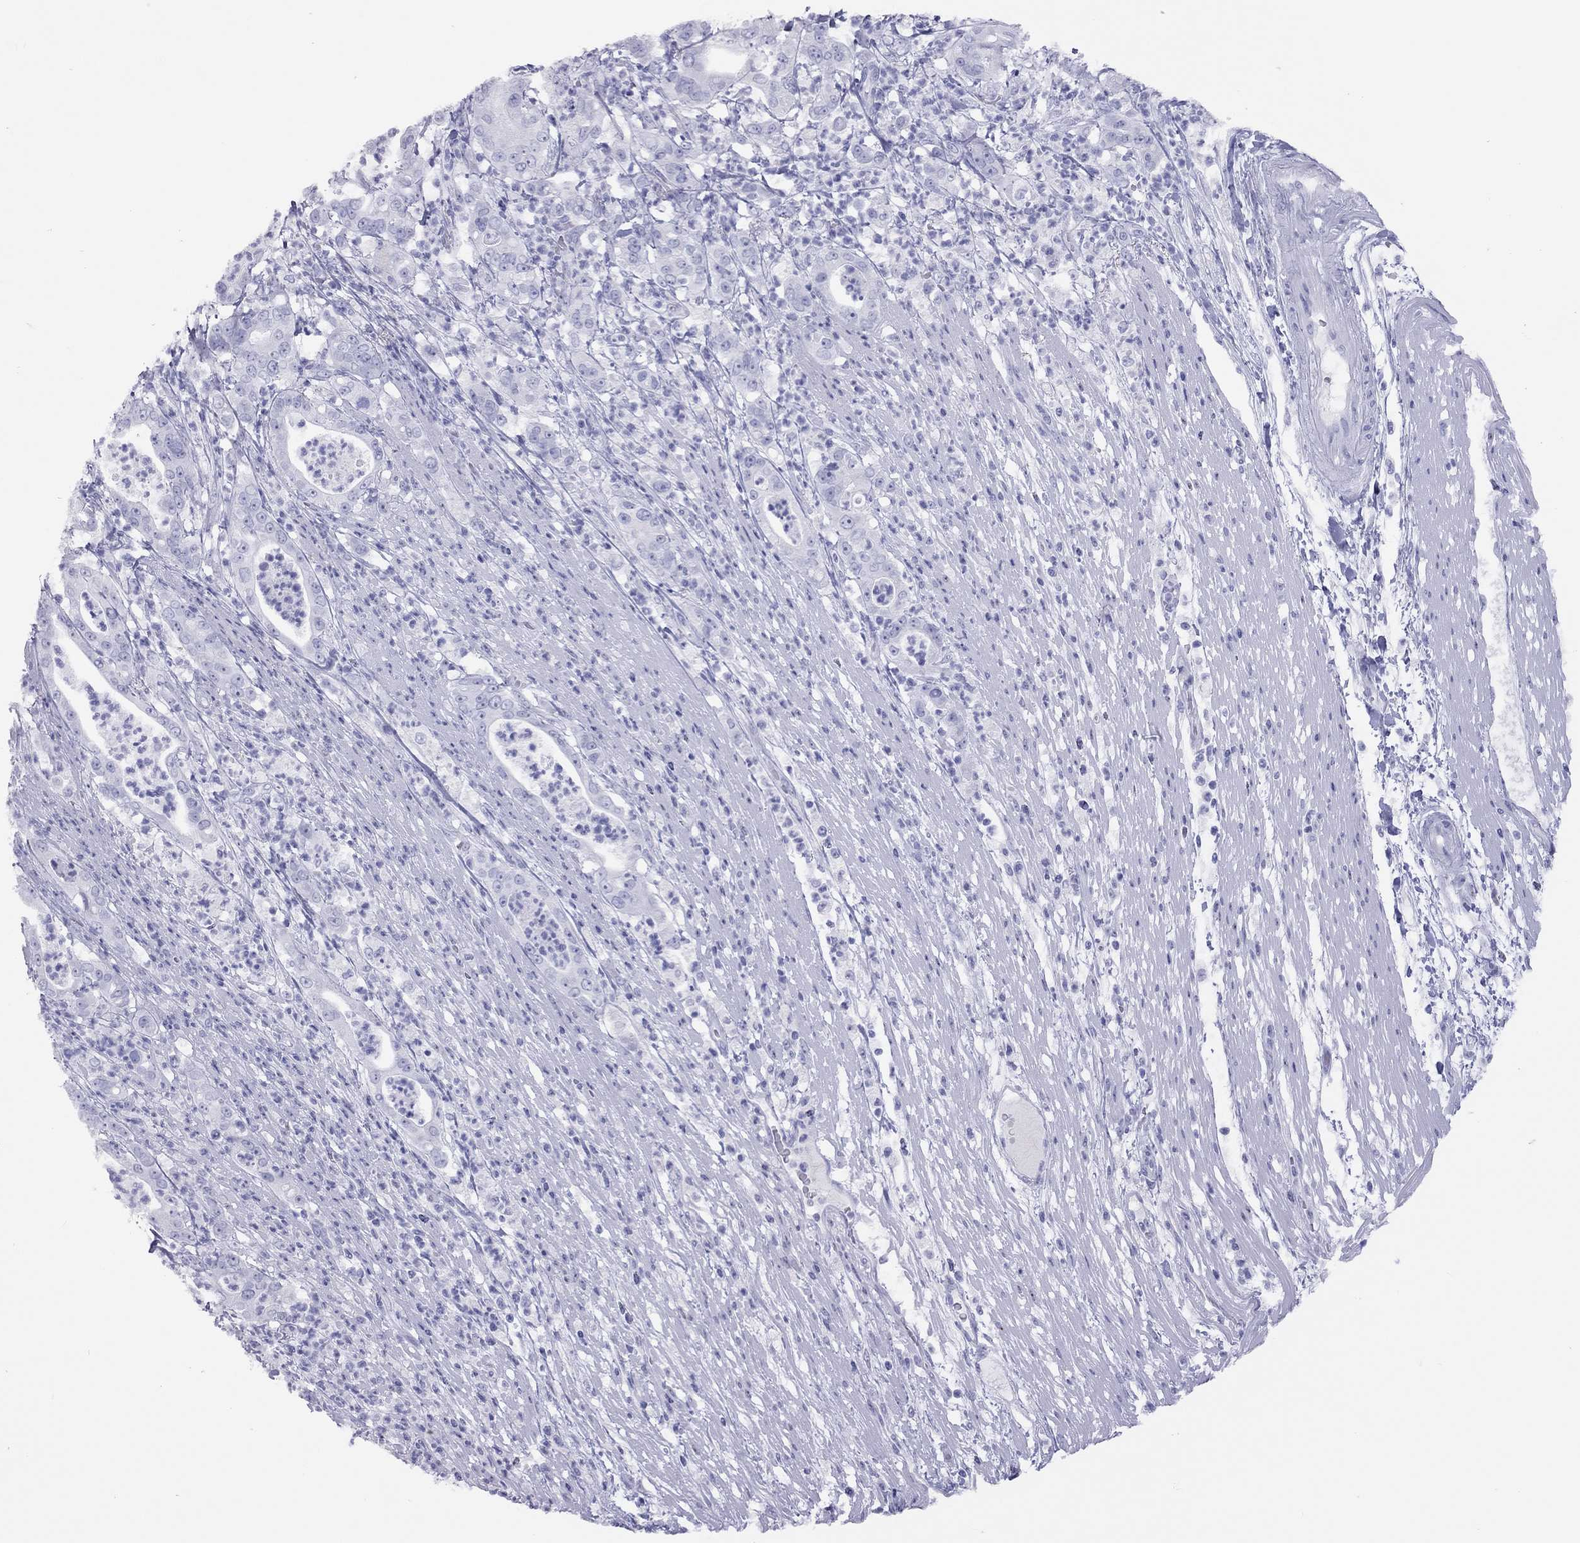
{"staining": {"intensity": "negative", "quantity": "none", "location": "none"}, "tissue": "pancreatic cancer", "cell_type": "Tumor cells", "image_type": "cancer", "snomed": [{"axis": "morphology", "description": "Adenocarcinoma, NOS"}, {"axis": "topography", "description": "Pancreas"}], "caption": "Immunohistochemical staining of human pancreatic cancer exhibits no significant expression in tumor cells.", "gene": "STAG3", "patient": {"sex": "male", "age": 71}}